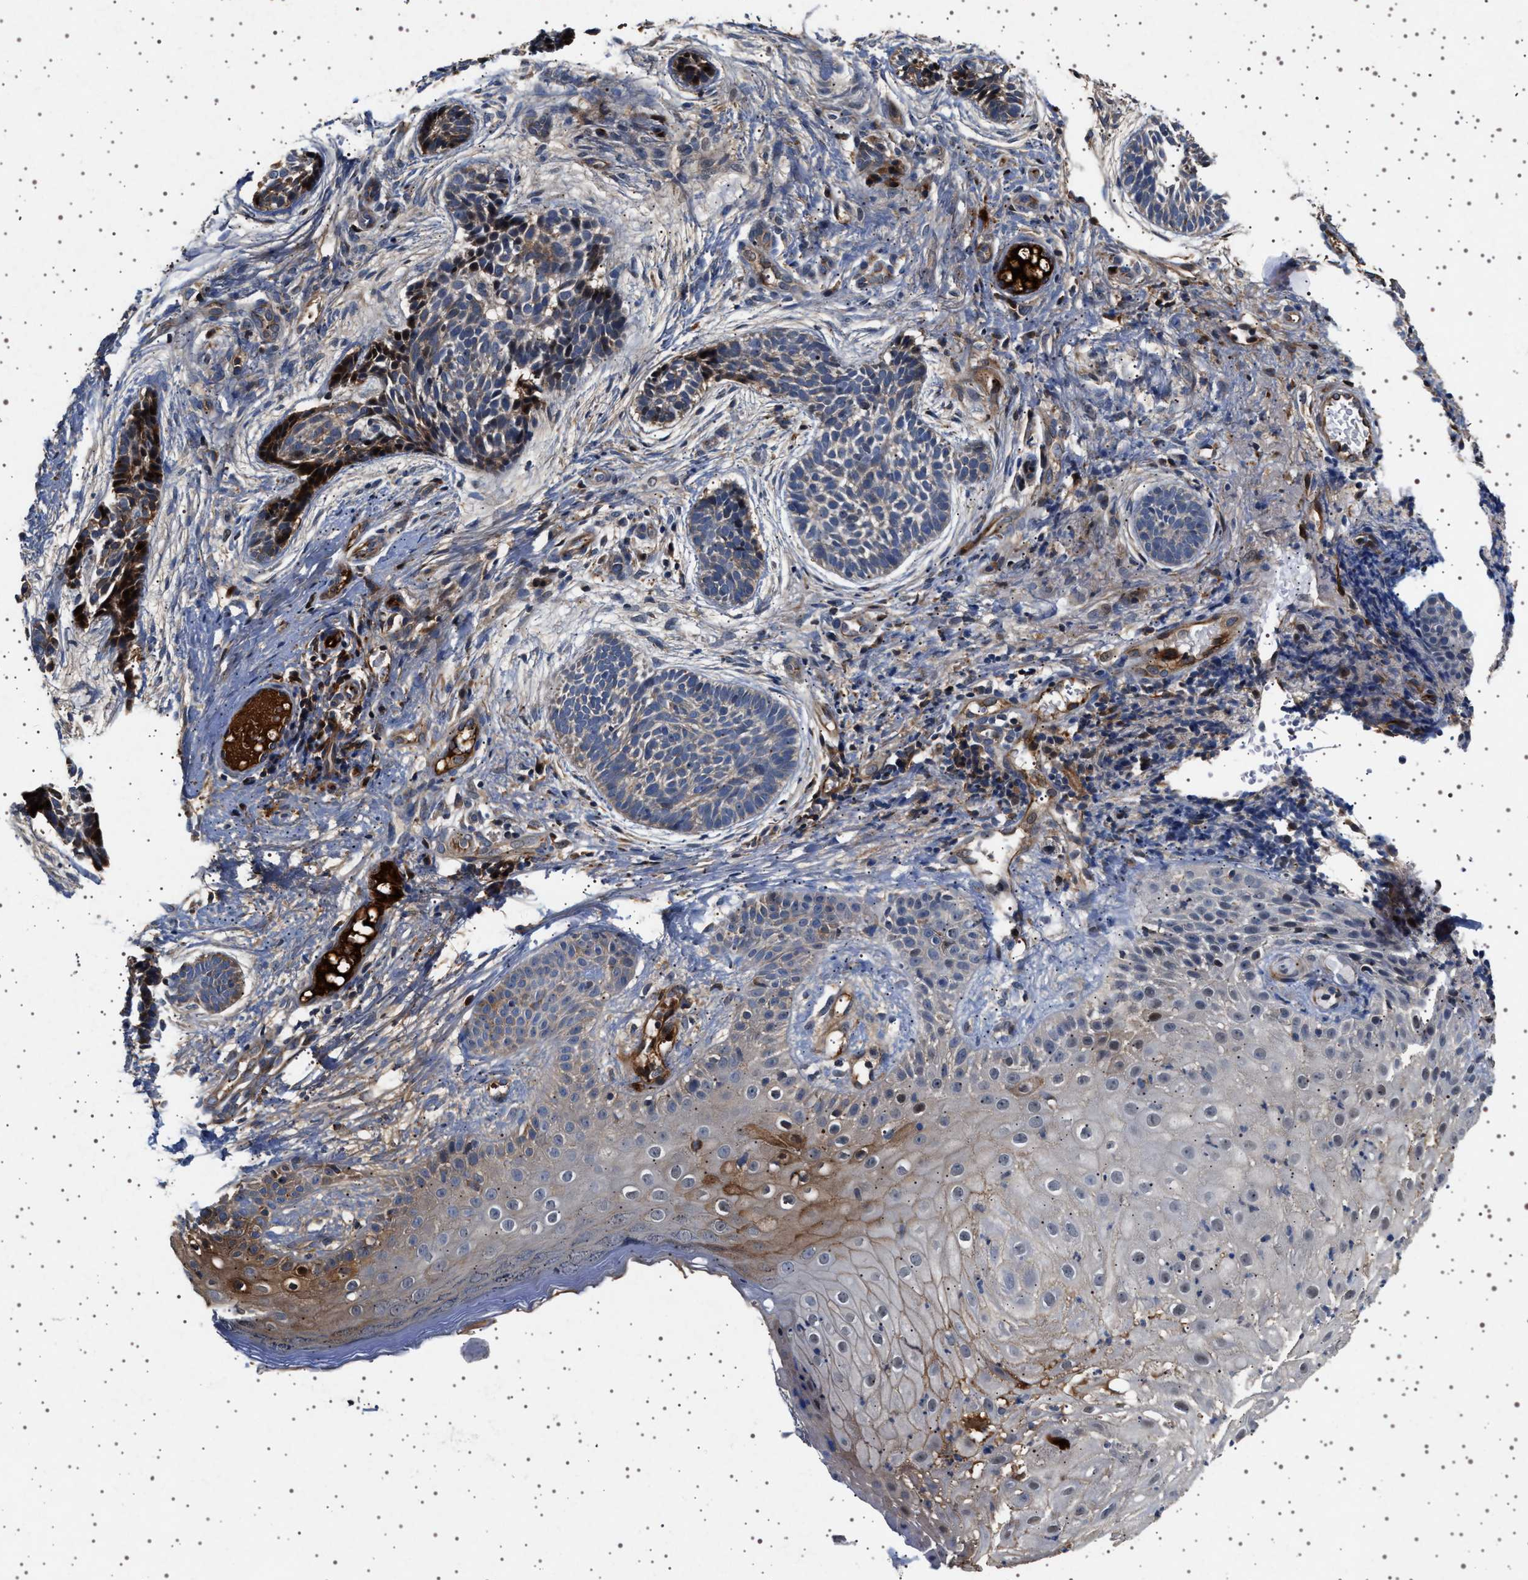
{"staining": {"intensity": "weak", "quantity": "<25%", "location": "cytoplasmic/membranous"}, "tissue": "skin cancer", "cell_type": "Tumor cells", "image_type": "cancer", "snomed": [{"axis": "morphology", "description": "Normal tissue, NOS"}, {"axis": "morphology", "description": "Basal cell carcinoma"}, {"axis": "topography", "description": "Skin"}], "caption": "DAB (3,3'-diaminobenzidine) immunohistochemical staining of human skin cancer (basal cell carcinoma) displays no significant expression in tumor cells.", "gene": "FICD", "patient": {"sex": "male", "age": 63}}